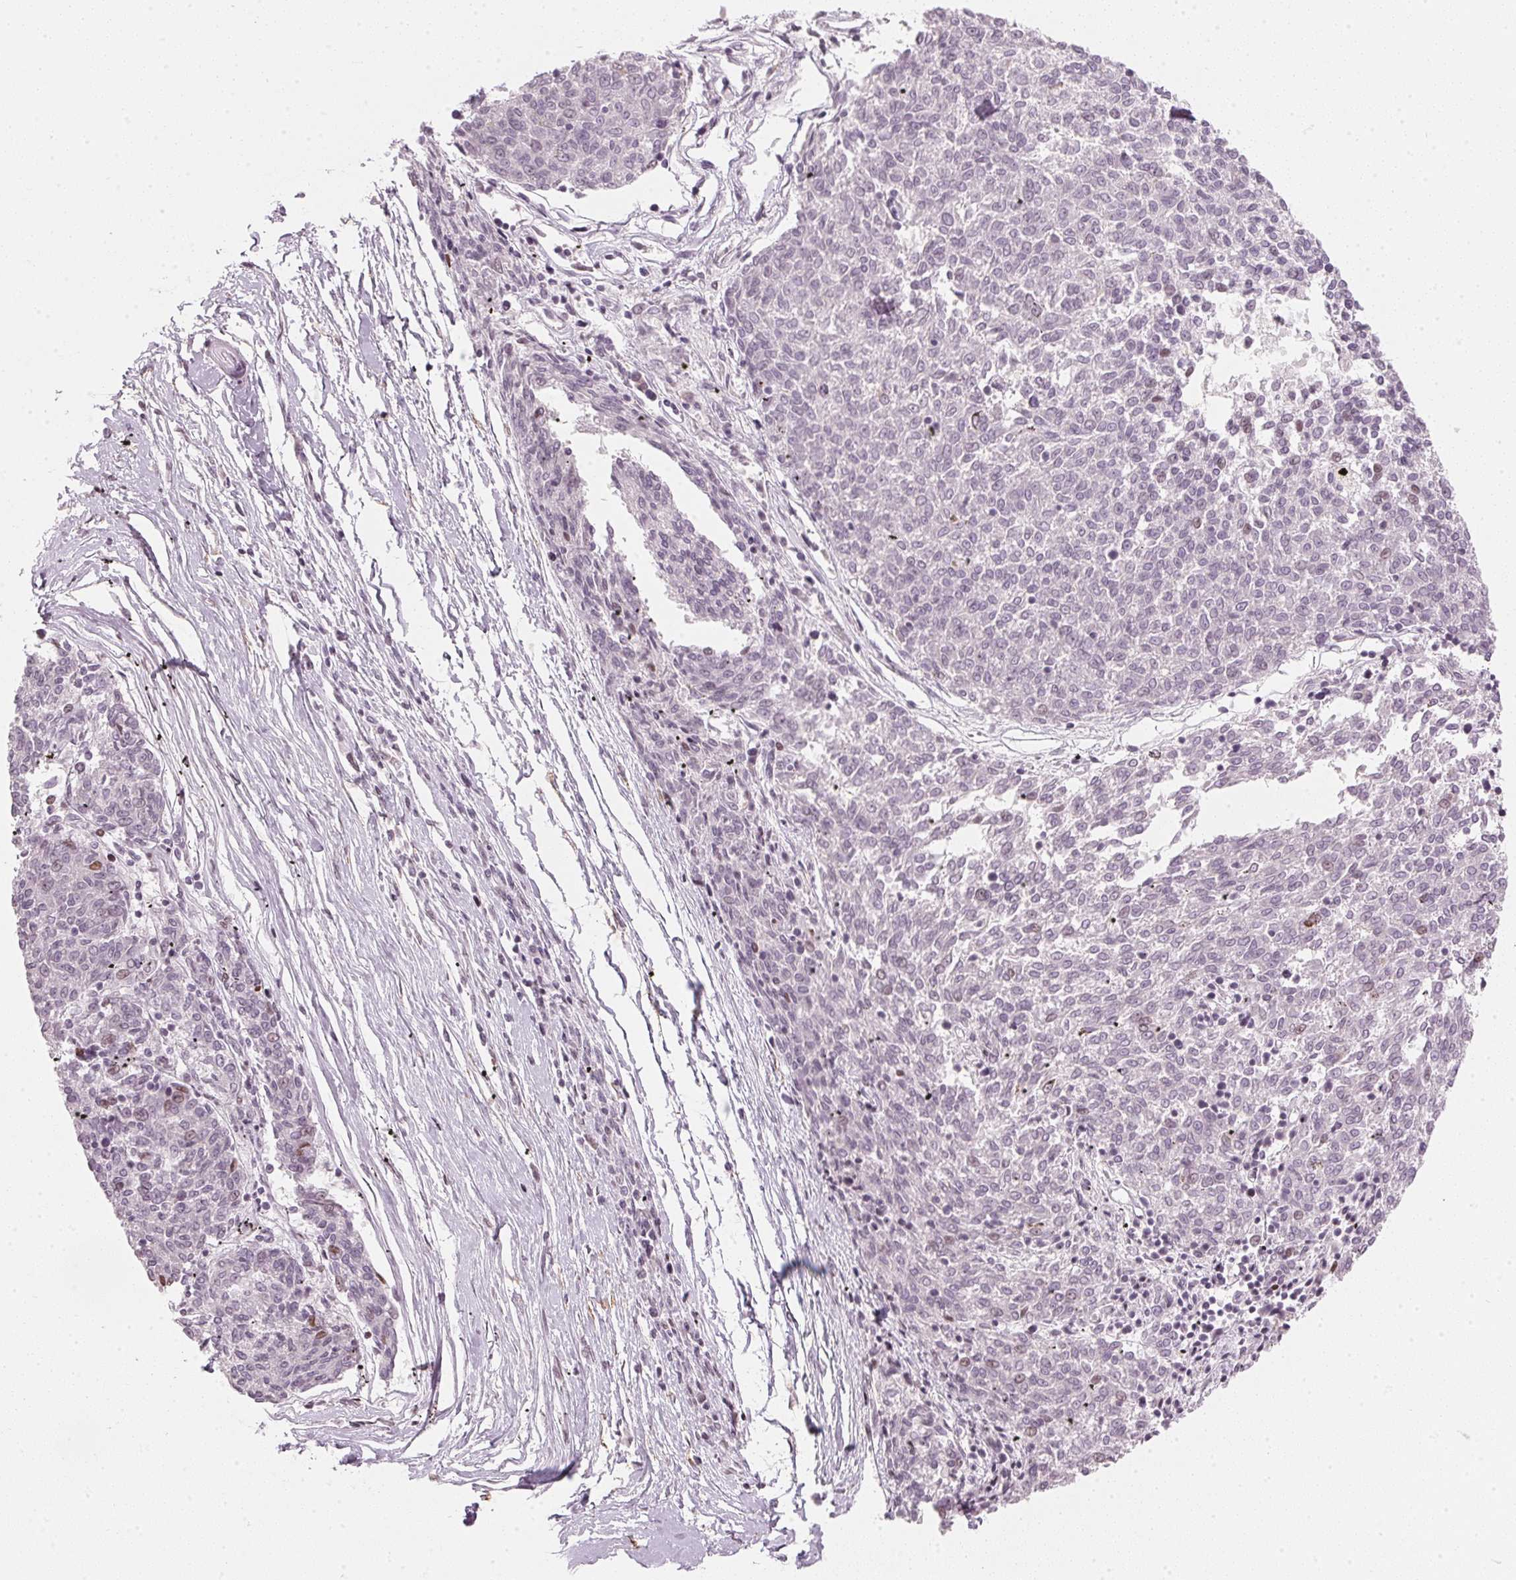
{"staining": {"intensity": "negative", "quantity": "none", "location": "none"}, "tissue": "melanoma", "cell_type": "Tumor cells", "image_type": "cancer", "snomed": [{"axis": "morphology", "description": "Malignant melanoma, NOS"}, {"axis": "topography", "description": "Skin"}], "caption": "Tumor cells are negative for protein expression in human melanoma.", "gene": "SFRP4", "patient": {"sex": "female", "age": 72}}